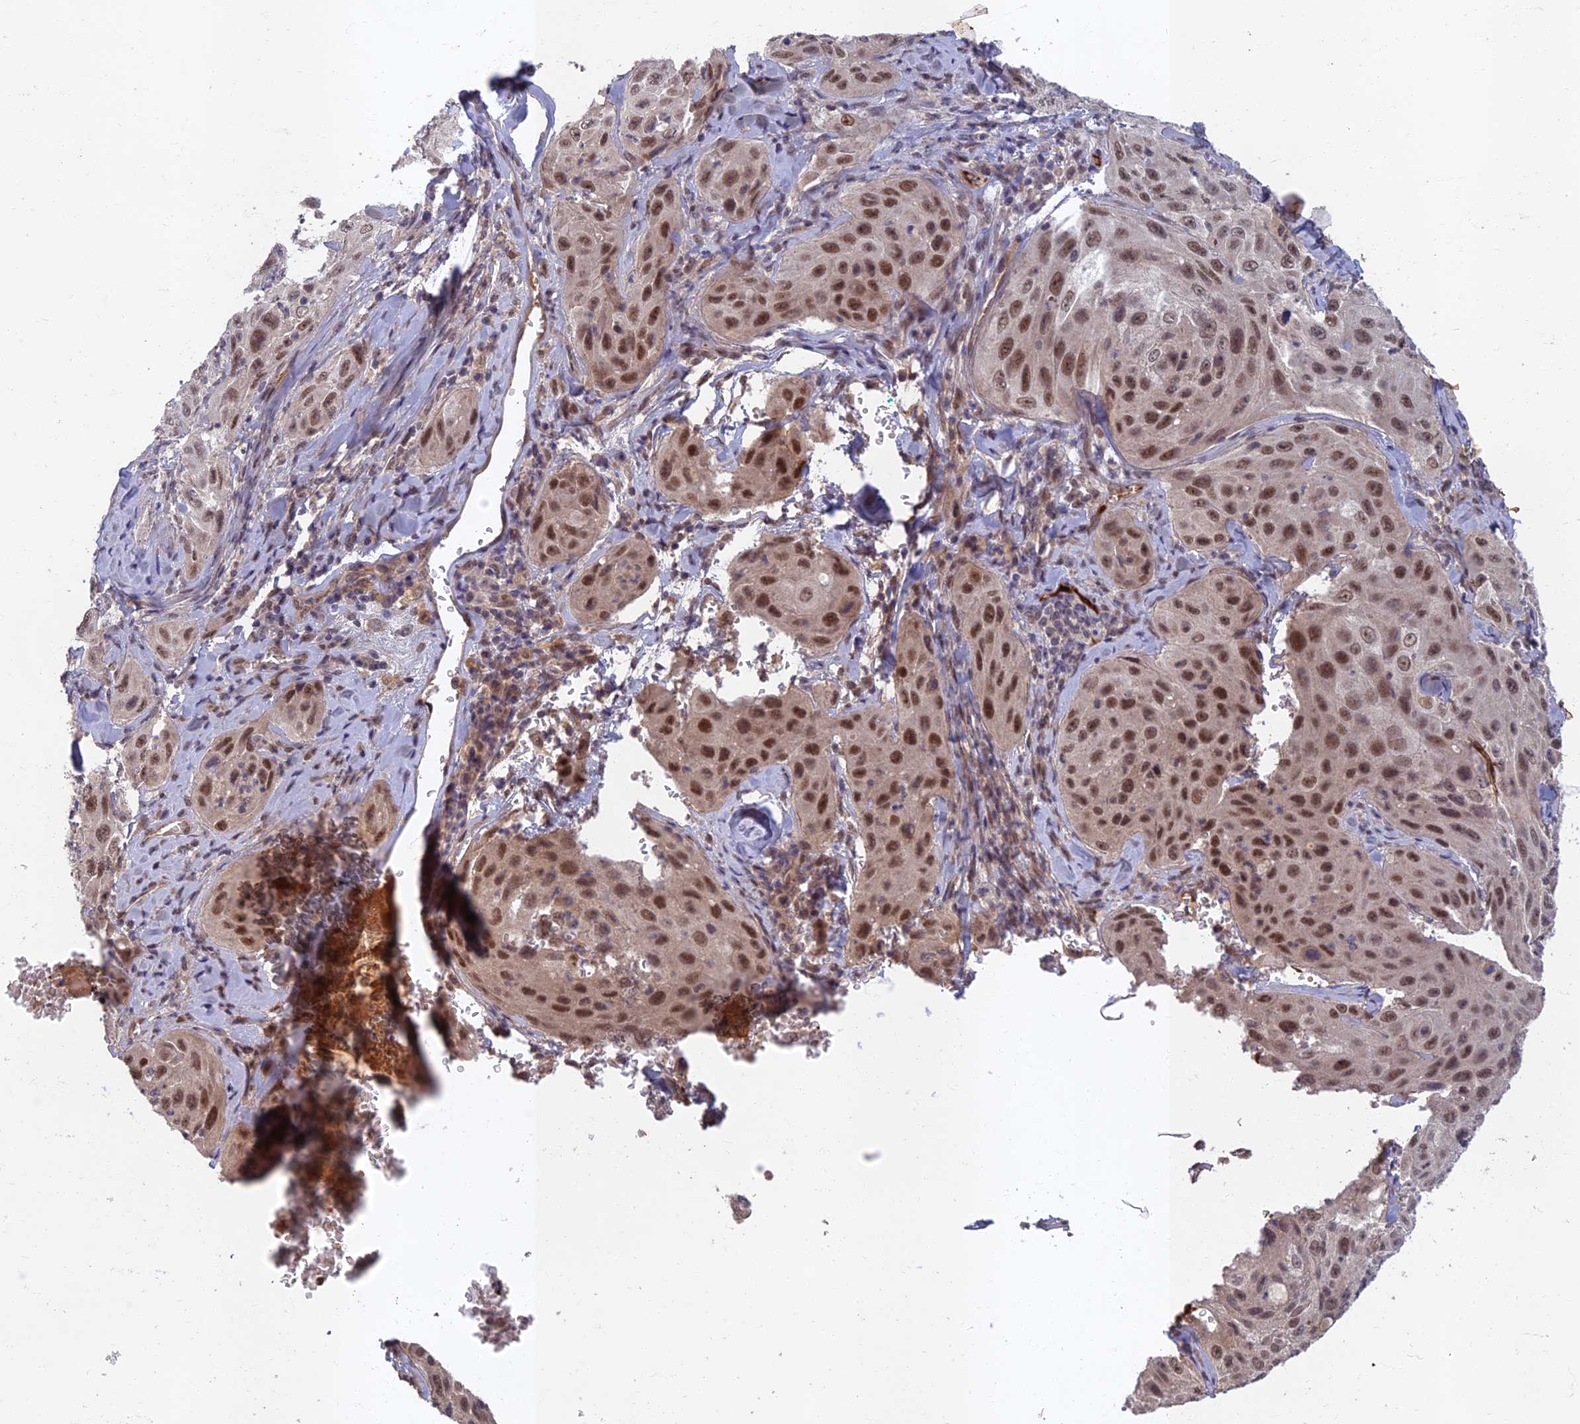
{"staining": {"intensity": "moderate", "quantity": ">75%", "location": "nuclear"}, "tissue": "cervical cancer", "cell_type": "Tumor cells", "image_type": "cancer", "snomed": [{"axis": "morphology", "description": "Squamous cell carcinoma, NOS"}, {"axis": "topography", "description": "Cervix"}], "caption": "Cervical cancer (squamous cell carcinoma) was stained to show a protein in brown. There is medium levels of moderate nuclear expression in about >75% of tumor cells. (IHC, brightfield microscopy, high magnification).", "gene": "EARS2", "patient": {"sex": "female", "age": 42}}